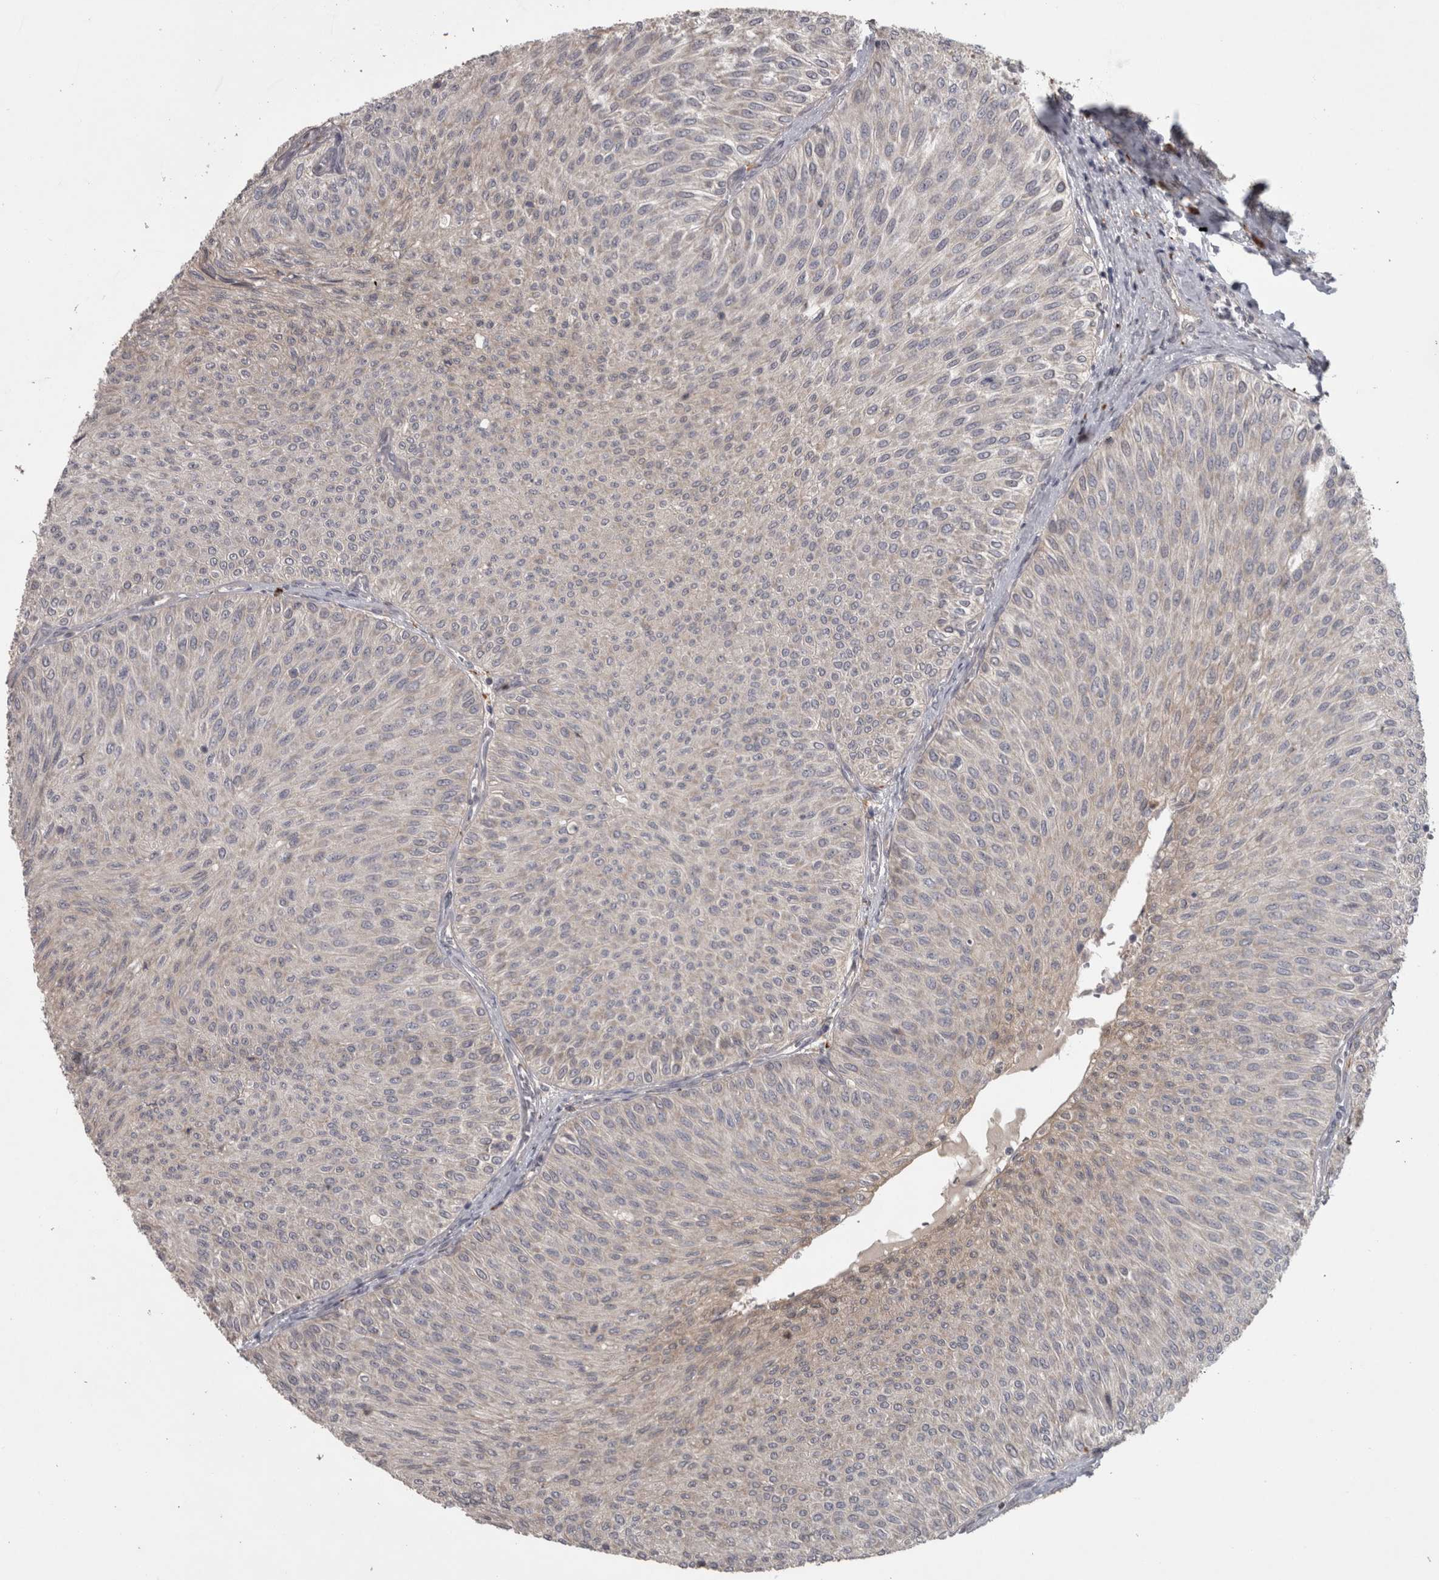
{"staining": {"intensity": "weak", "quantity": "<25%", "location": "cytoplasmic/membranous"}, "tissue": "urothelial cancer", "cell_type": "Tumor cells", "image_type": "cancer", "snomed": [{"axis": "morphology", "description": "Urothelial carcinoma, Low grade"}, {"axis": "topography", "description": "Urinary bladder"}], "caption": "Immunohistochemistry (IHC) image of neoplastic tissue: urothelial cancer stained with DAB exhibits no significant protein positivity in tumor cells.", "gene": "SLCO5A1", "patient": {"sex": "male", "age": 78}}